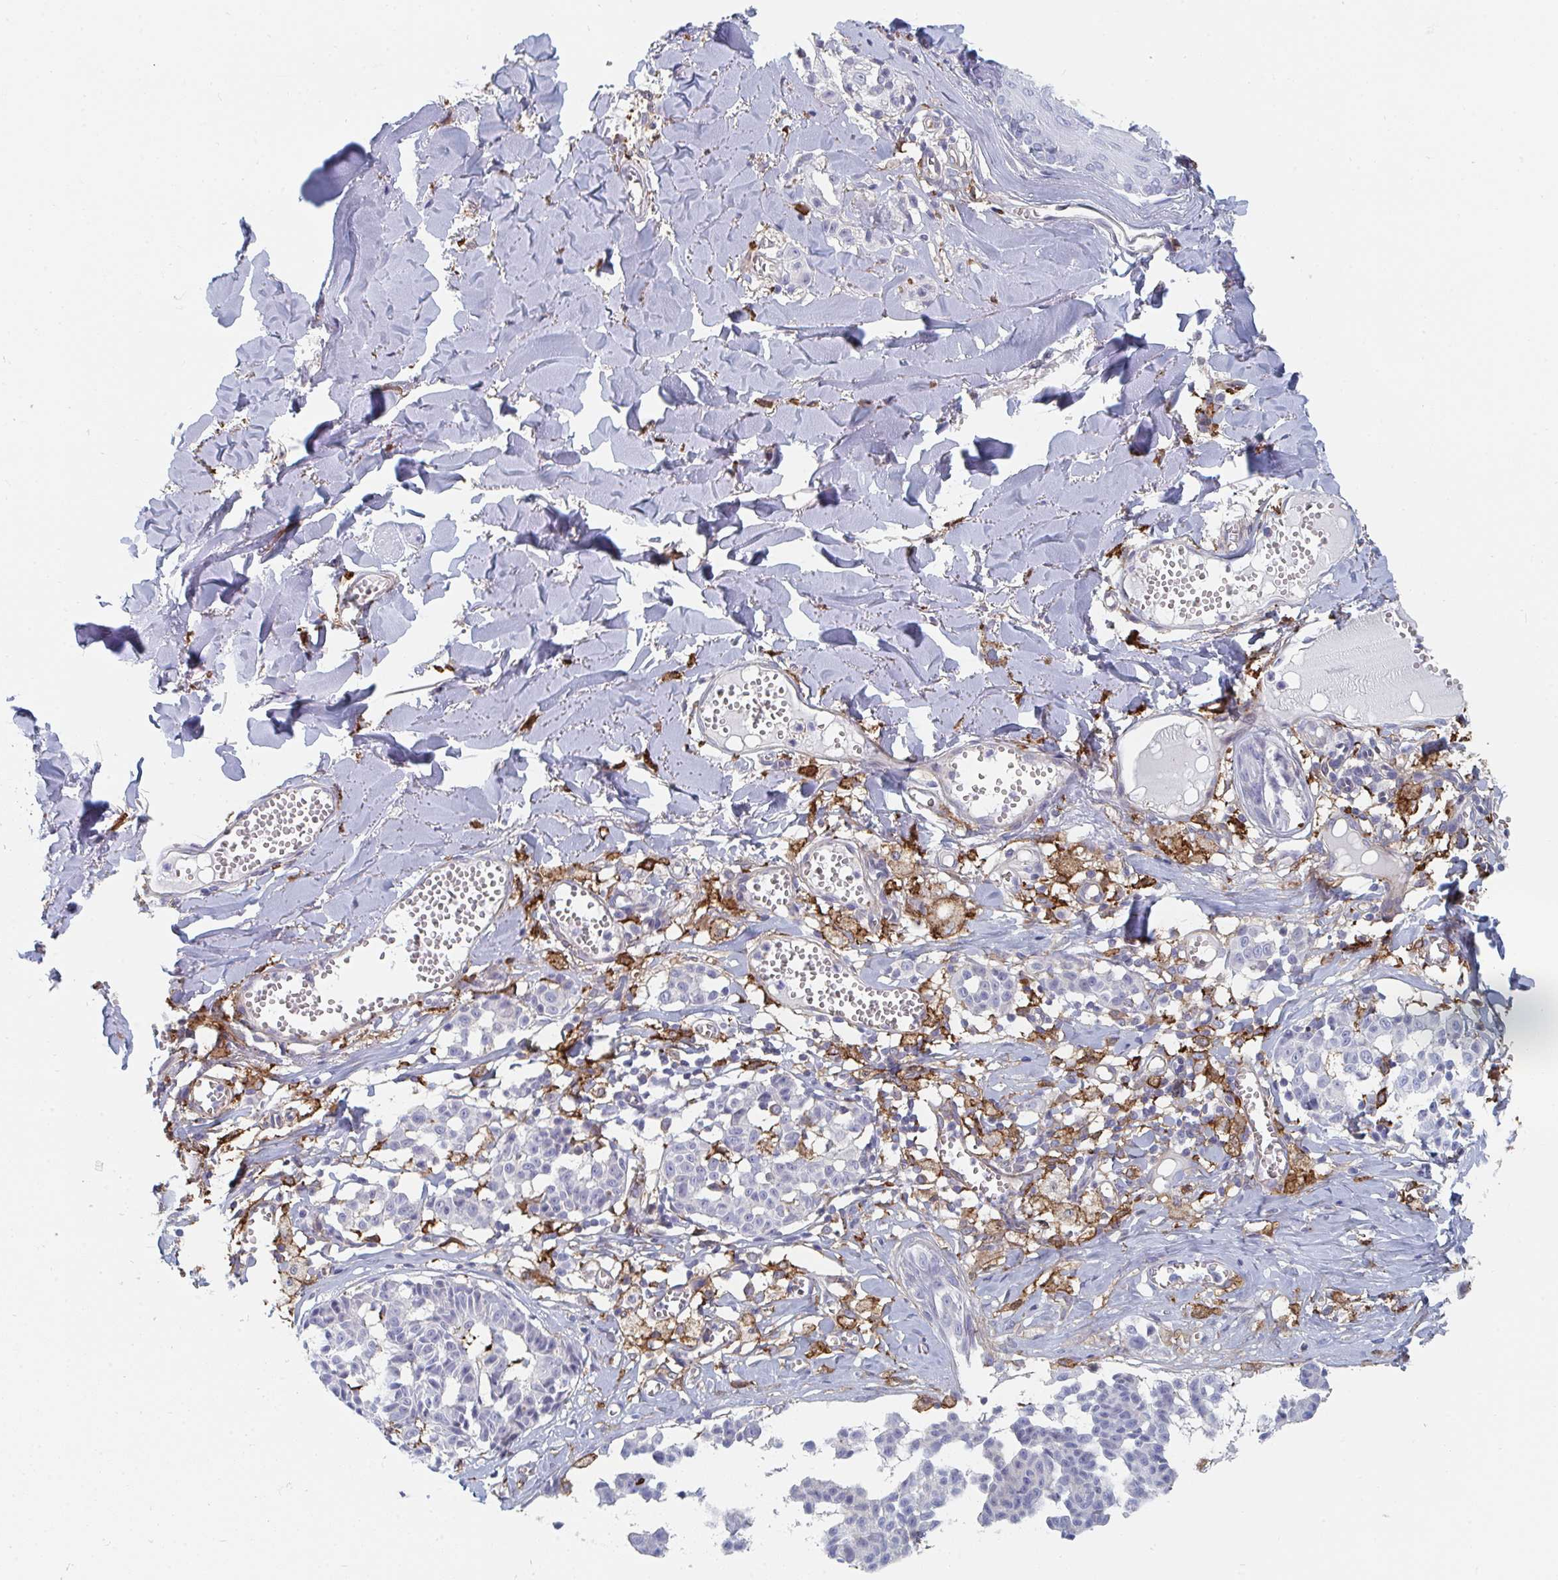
{"staining": {"intensity": "negative", "quantity": "none", "location": "none"}, "tissue": "melanoma", "cell_type": "Tumor cells", "image_type": "cancer", "snomed": [{"axis": "morphology", "description": "Malignant melanoma, NOS"}, {"axis": "topography", "description": "Skin"}], "caption": "Melanoma was stained to show a protein in brown. There is no significant expression in tumor cells. (Stains: DAB (3,3'-diaminobenzidine) IHC with hematoxylin counter stain, Microscopy: brightfield microscopy at high magnification).", "gene": "DAB2", "patient": {"sex": "female", "age": 43}}